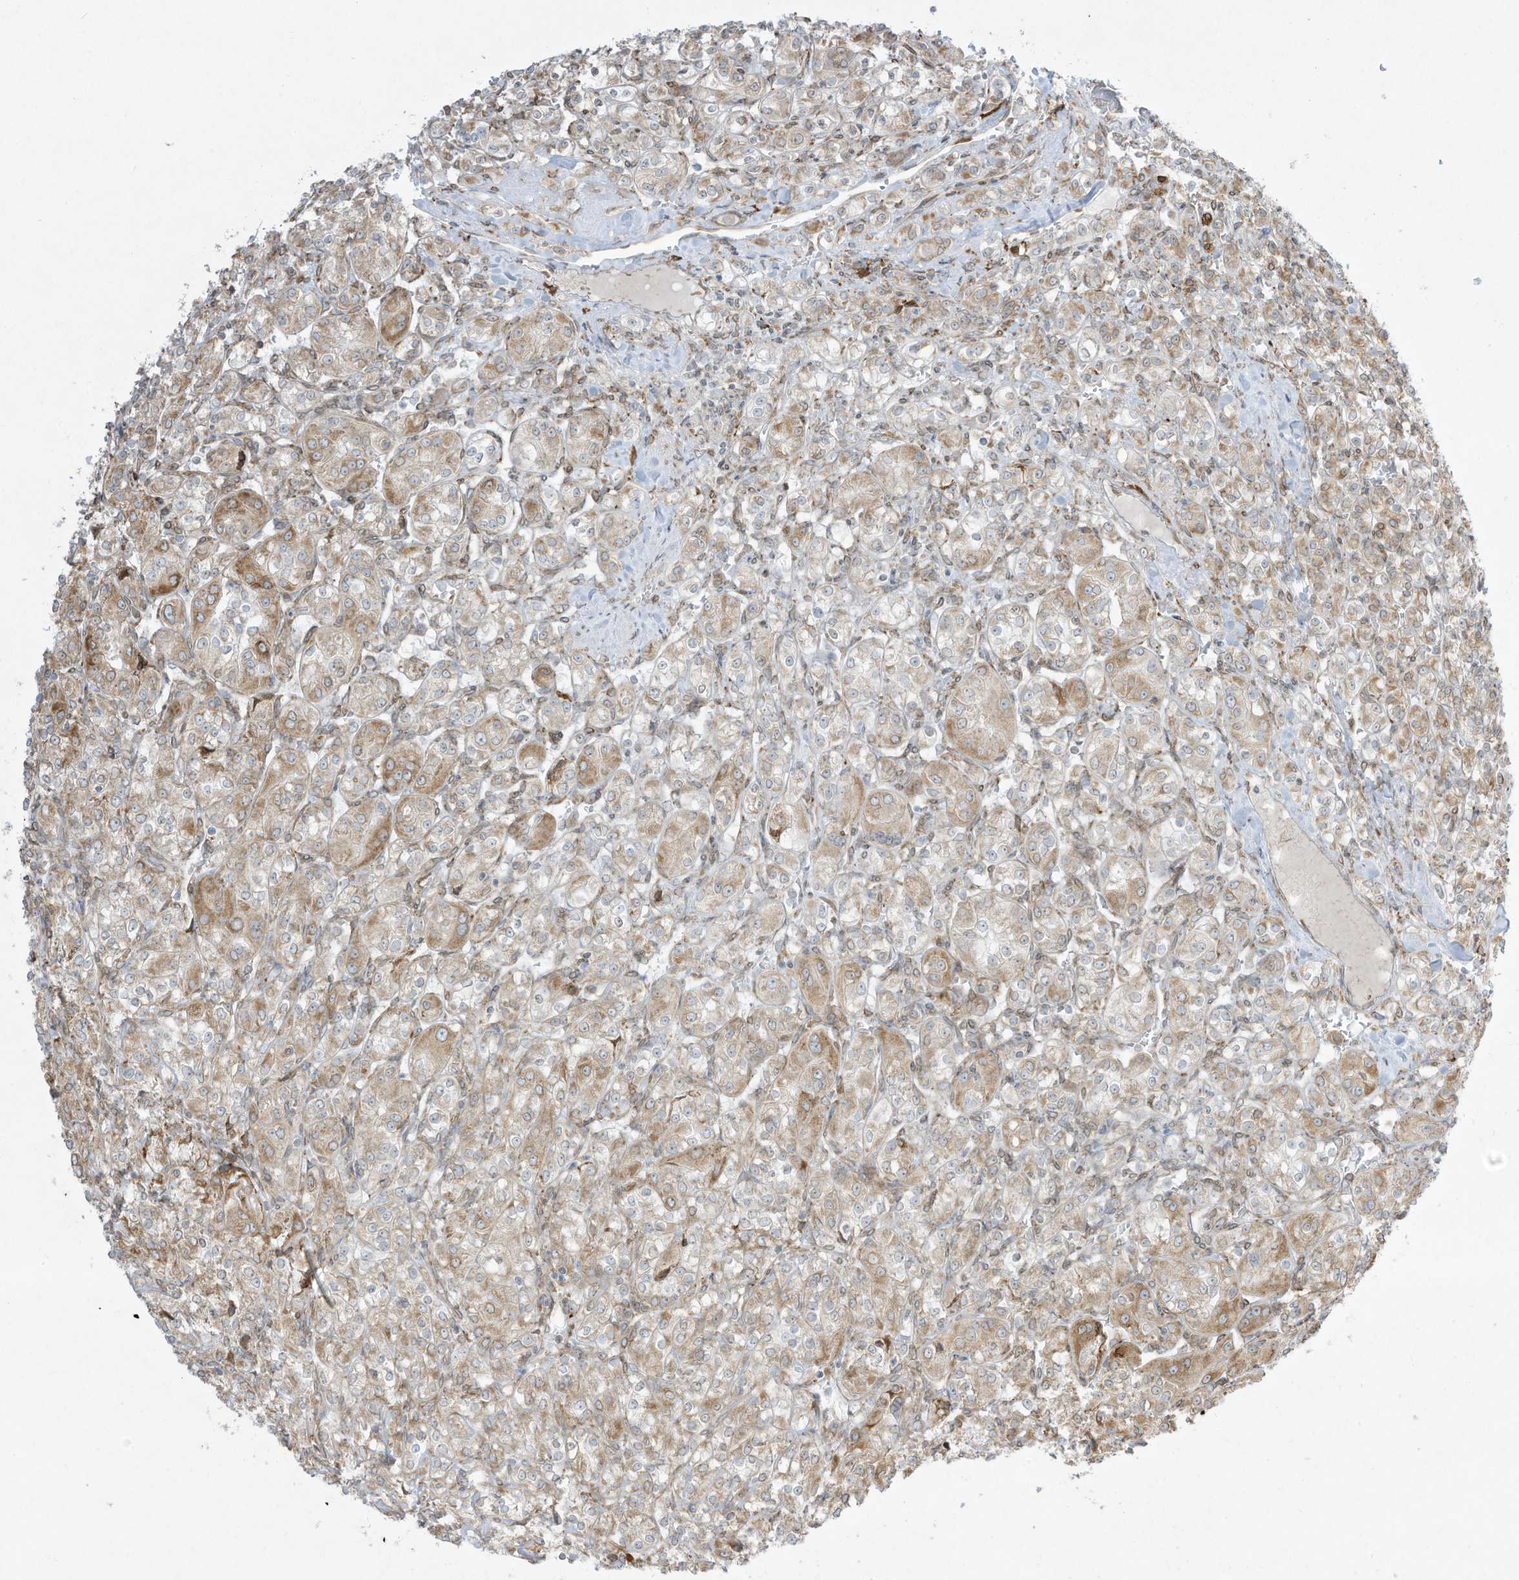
{"staining": {"intensity": "moderate", "quantity": "<25%", "location": "cytoplasmic/membranous"}, "tissue": "renal cancer", "cell_type": "Tumor cells", "image_type": "cancer", "snomed": [{"axis": "morphology", "description": "Adenocarcinoma, NOS"}, {"axis": "topography", "description": "Kidney"}], "caption": "About <25% of tumor cells in human adenocarcinoma (renal) reveal moderate cytoplasmic/membranous protein expression as visualized by brown immunohistochemical staining.", "gene": "PTK6", "patient": {"sex": "male", "age": 77}}